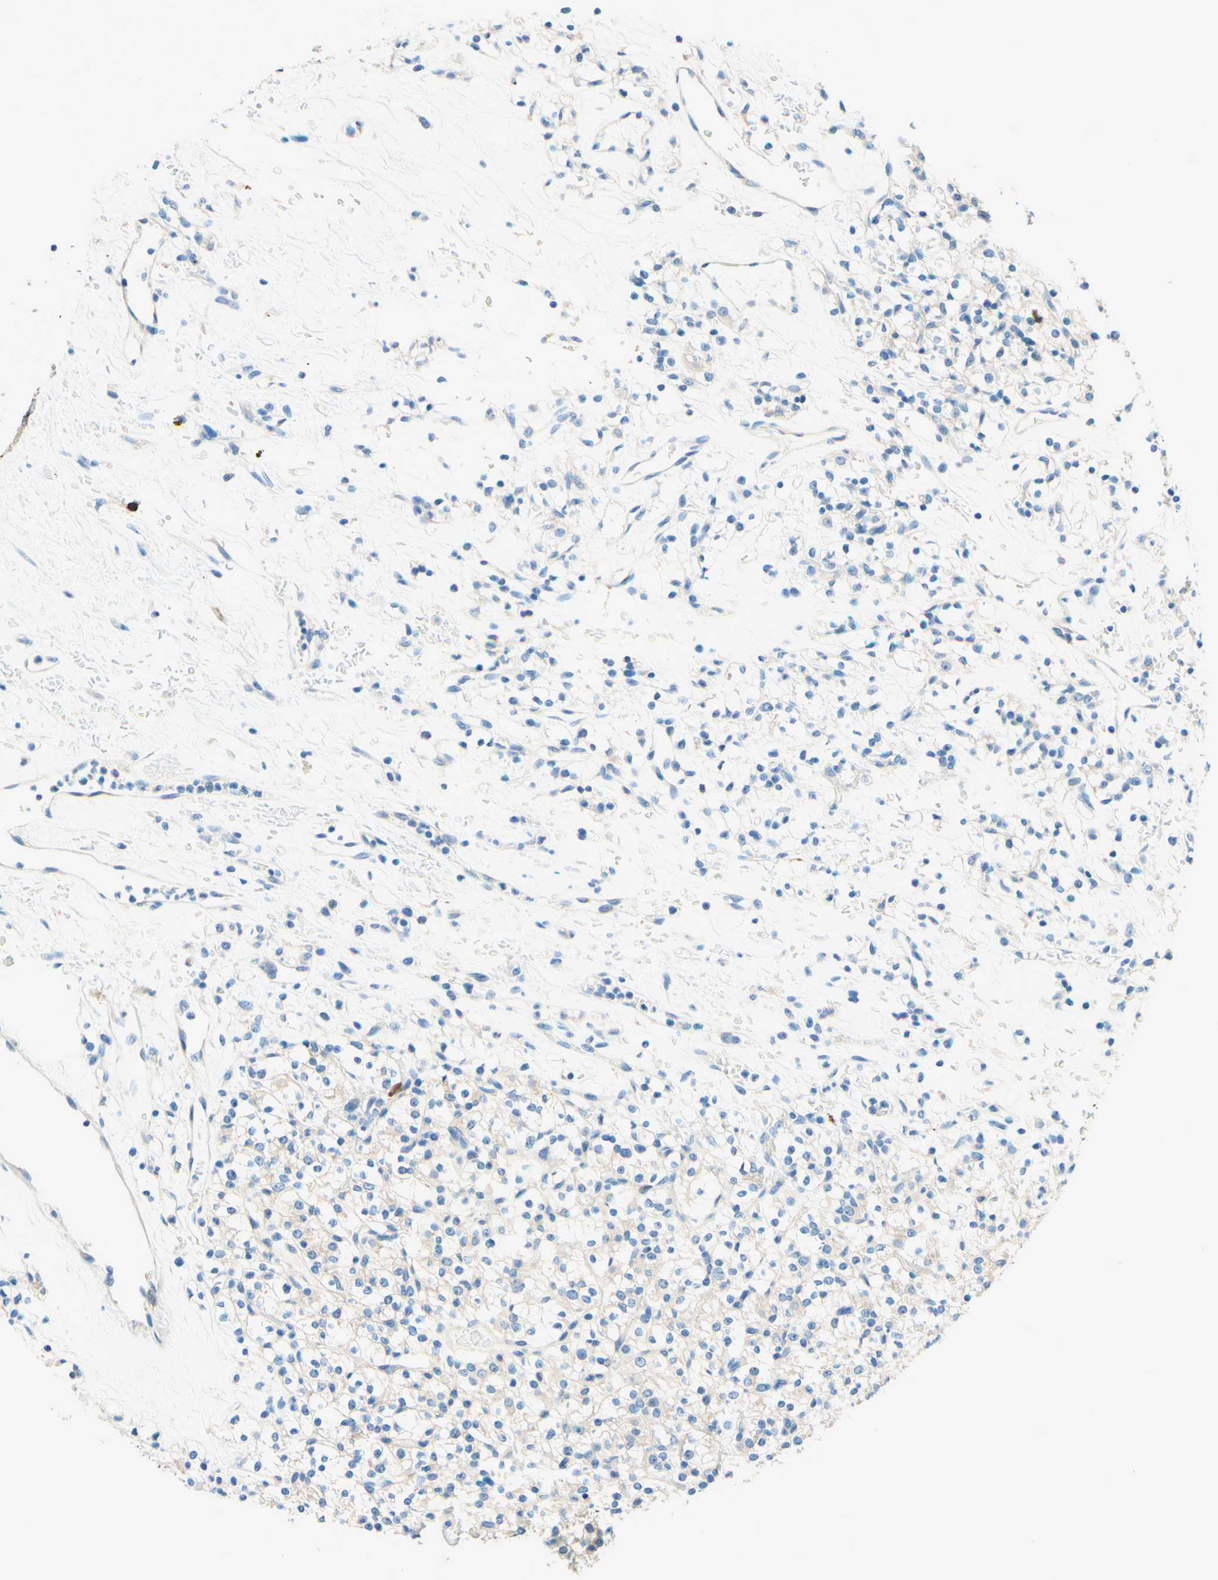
{"staining": {"intensity": "negative", "quantity": "none", "location": "none"}, "tissue": "renal cancer", "cell_type": "Tumor cells", "image_type": "cancer", "snomed": [{"axis": "morphology", "description": "Normal tissue, NOS"}, {"axis": "morphology", "description": "Adenocarcinoma, NOS"}, {"axis": "topography", "description": "Kidney"}], "caption": "Renal cancer stained for a protein using IHC demonstrates no positivity tumor cells.", "gene": "PASD1", "patient": {"sex": "female", "age": 72}}